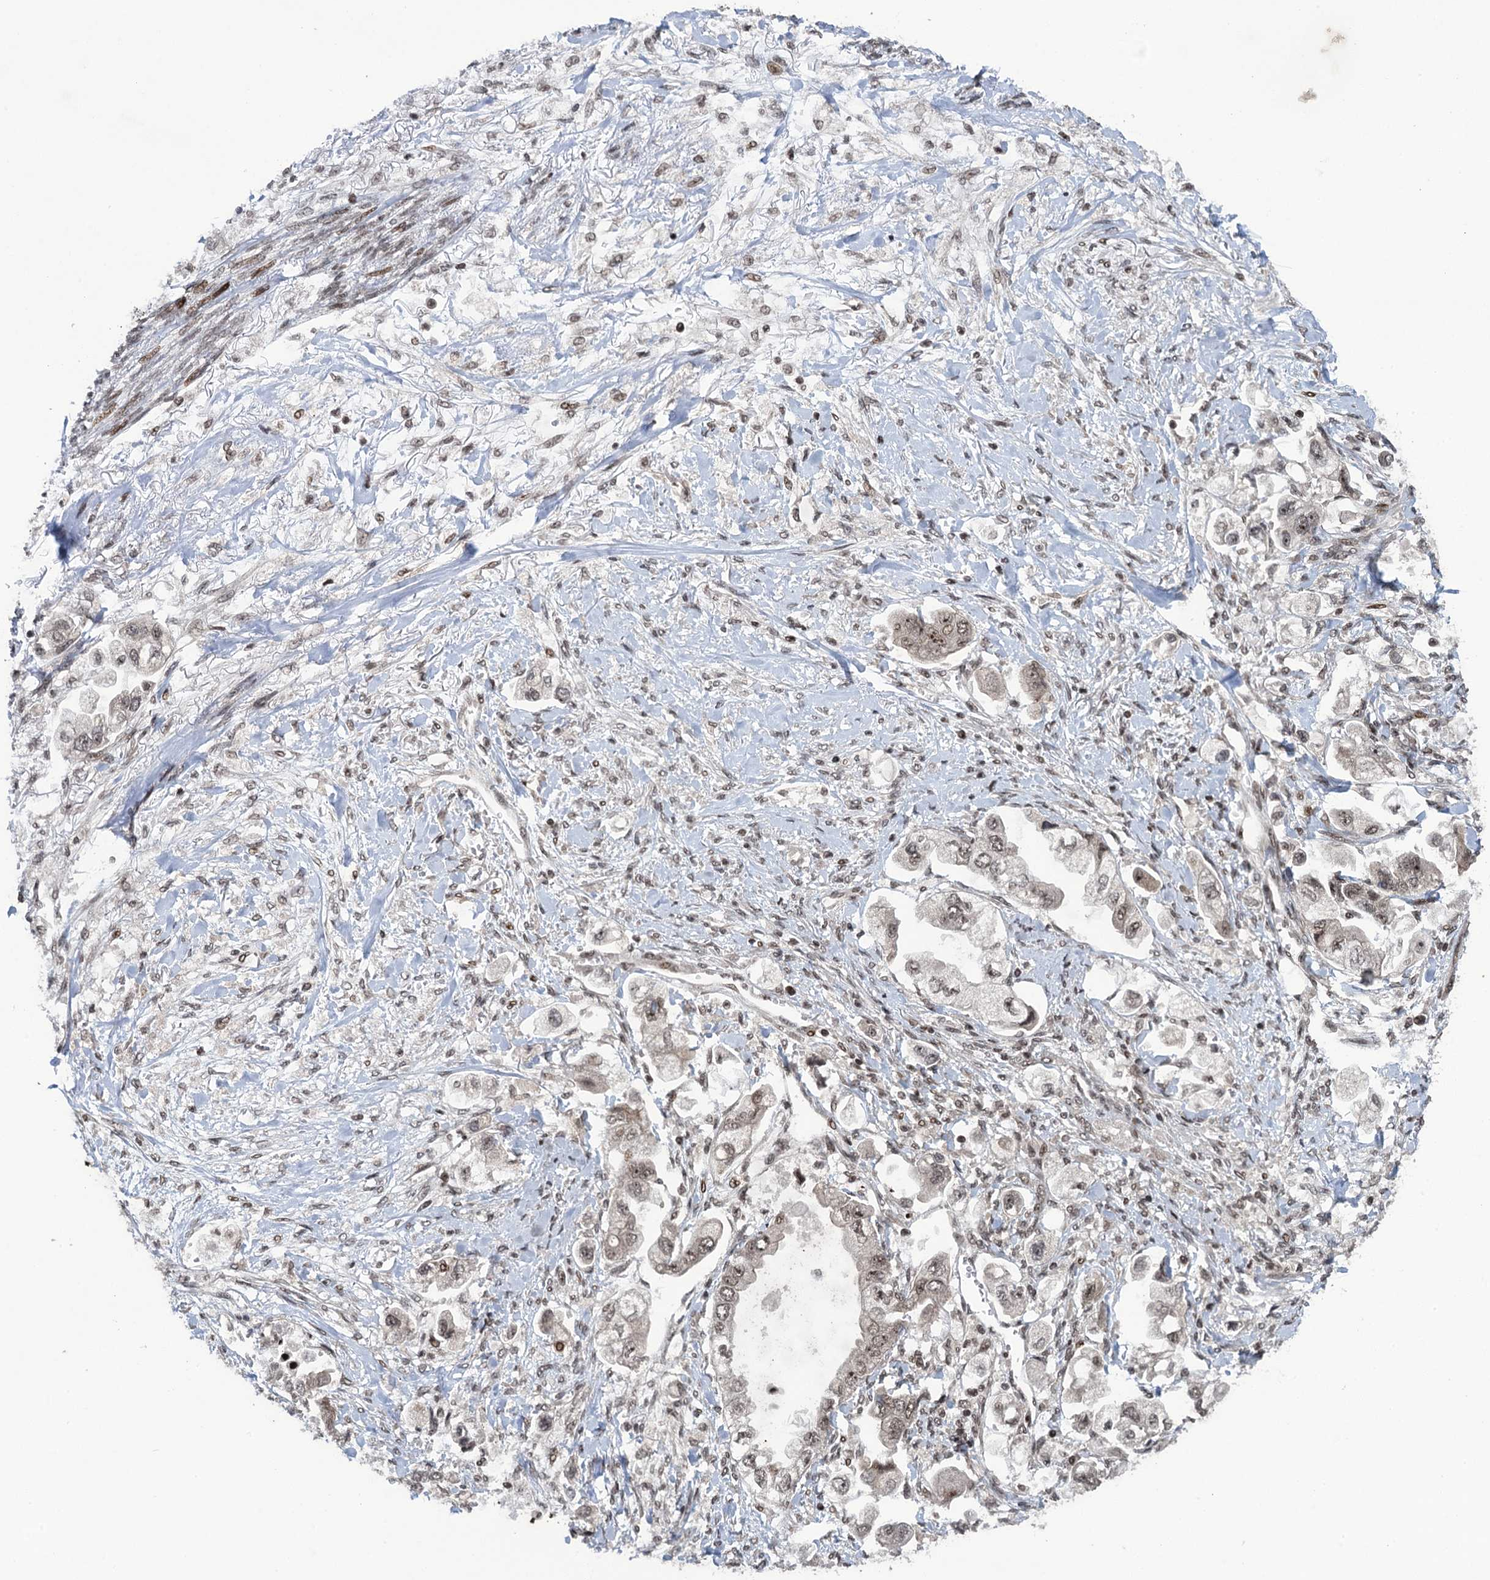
{"staining": {"intensity": "weak", "quantity": ">75%", "location": "nuclear"}, "tissue": "stomach cancer", "cell_type": "Tumor cells", "image_type": "cancer", "snomed": [{"axis": "morphology", "description": "Adenocarcinoma, NOS"}, {"axis": "topography", "description": "Stomach"}], "caption": "Adenocarcinoma (stomach) was stained to show a protein in brown. There is low levels of weak nuclear staining in about >75% of tumor cells. Nuclei are stained in blue.", "gene": "ZNF169", "patient": {"sex": "male", "age": 62}}